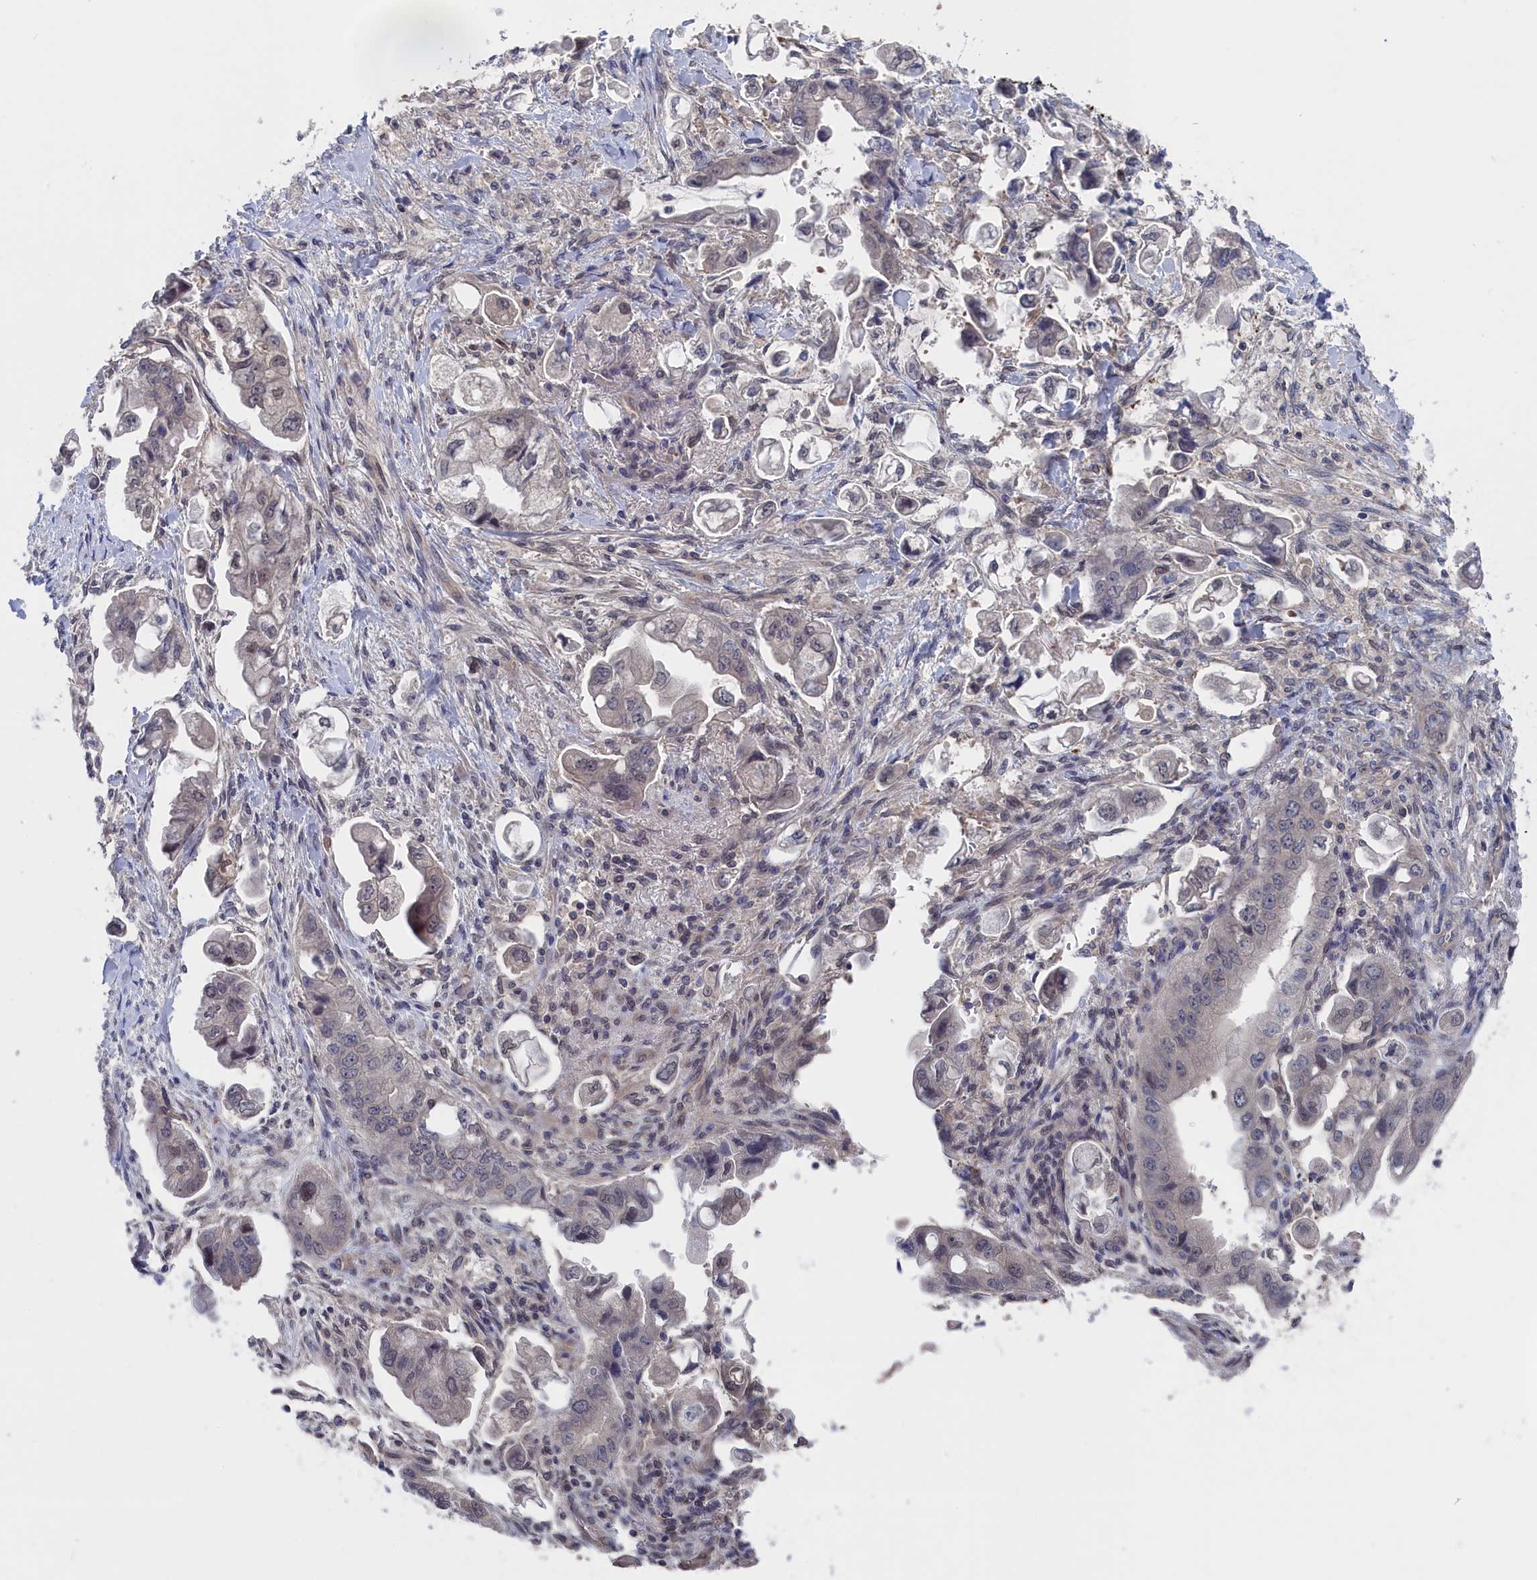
{"staining": {"intensity": "negative", "quantity": "none", "location": "none"}, "tissue": "stomach cancer", "cell_type": "Tumor cells", "image_type": "cancer", "snomed": [{"axis": "morphology", "description": "Adenocarcinoma, NOS"}, {"axis": "topography", "description": "Stomach"}], "caption": "Stomach cancer was stained to show a protein in brown. There is no significant expression in tumor cells.", "gene": "NUTF2", "patient": {"sex": "male", "age": 62}}